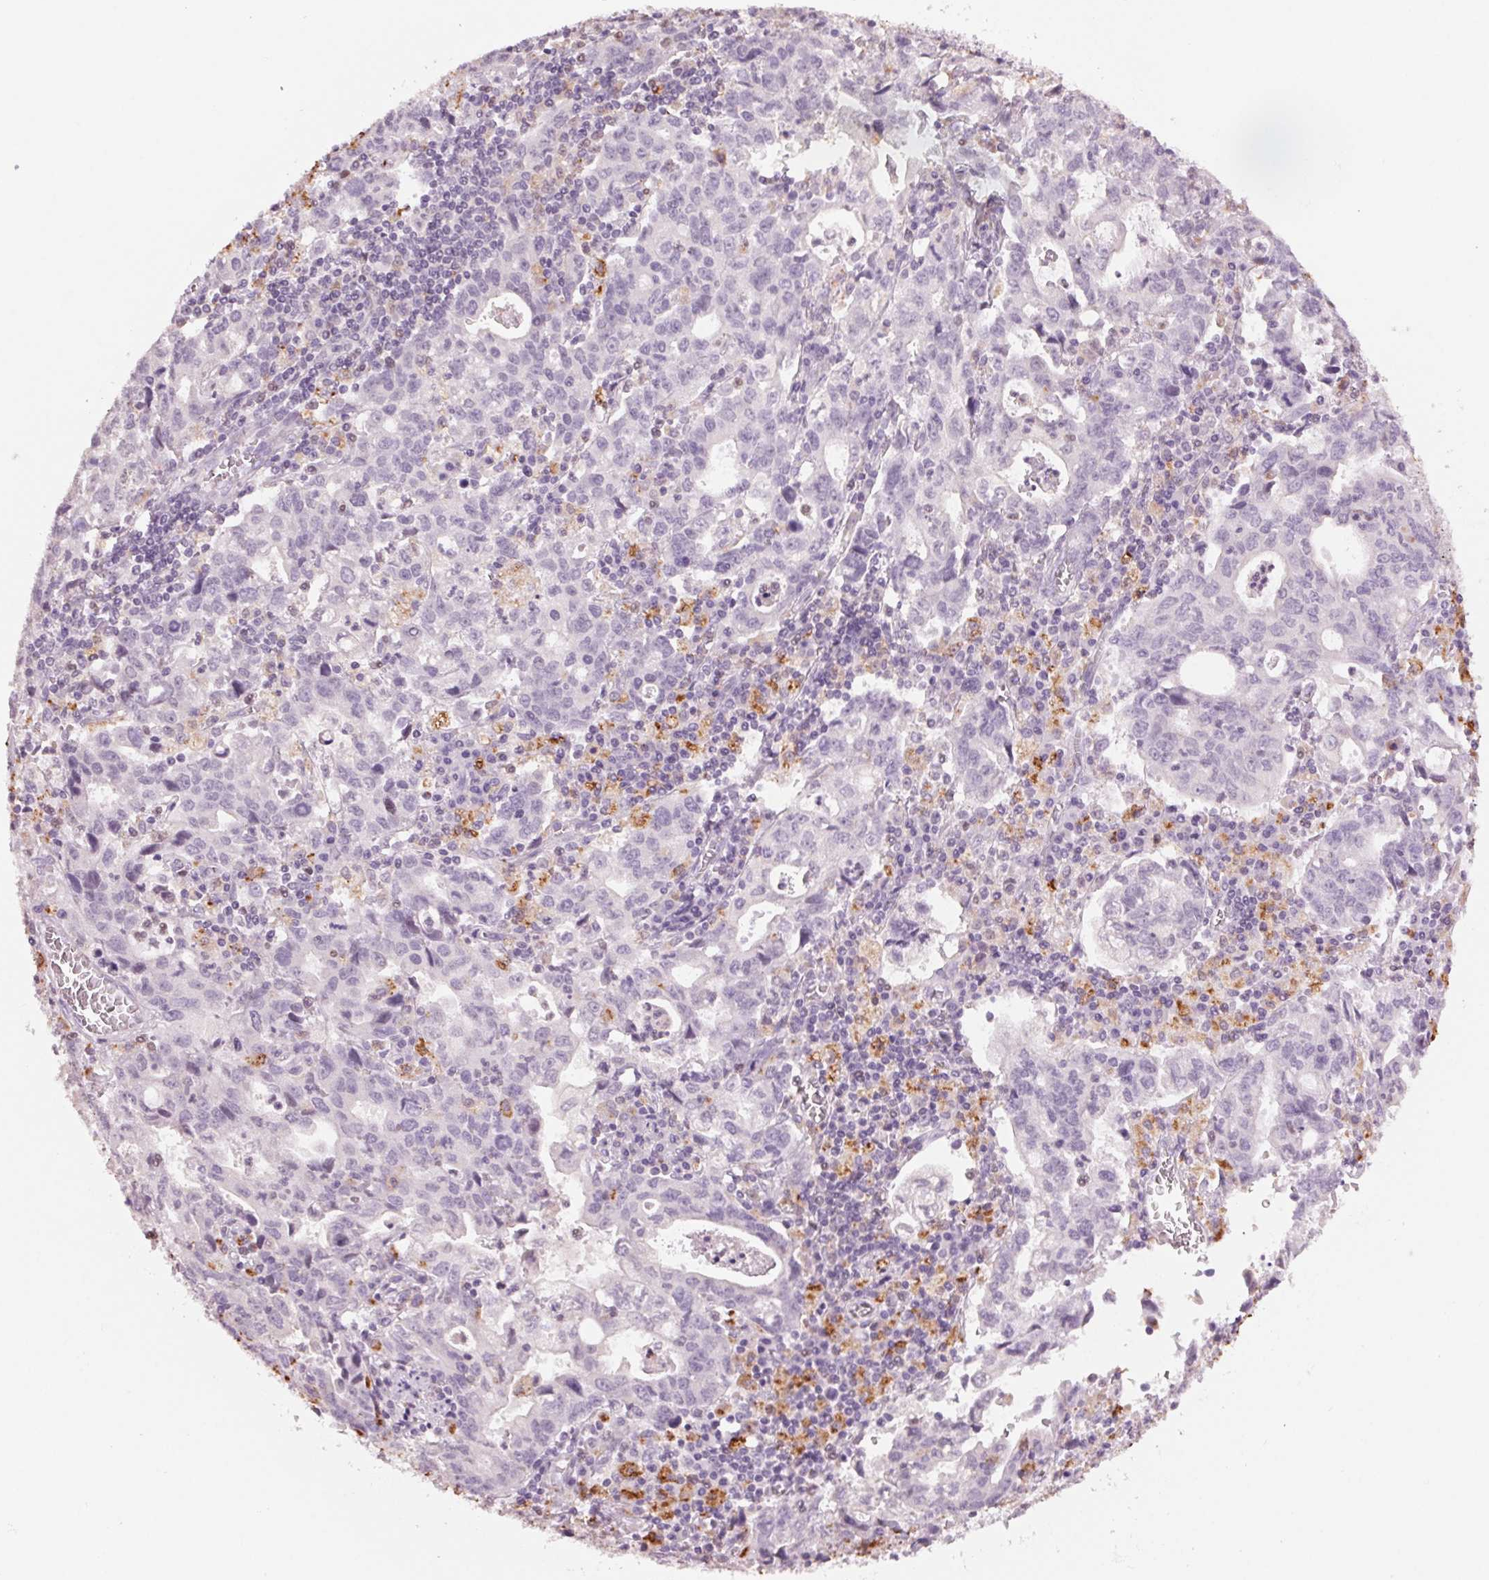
{"staining": {"intensity": "negative", "quantity": "none", "location": "none"}, "tissue": "stomach cancer", "cell_type": "Tumor cells", "image_type": "cancer", "snomed": [{"axis": "morphology", "description": "Adenocarcinoma, NOS"}, {"axis": "topography", "description": "Stomach, upper"}], "caption": "Tumor cells are negative for brown protein staining in adenocarcinoma (stomach).", "gene": "MPO", "patient": {"sex": "male", "age": 85}}